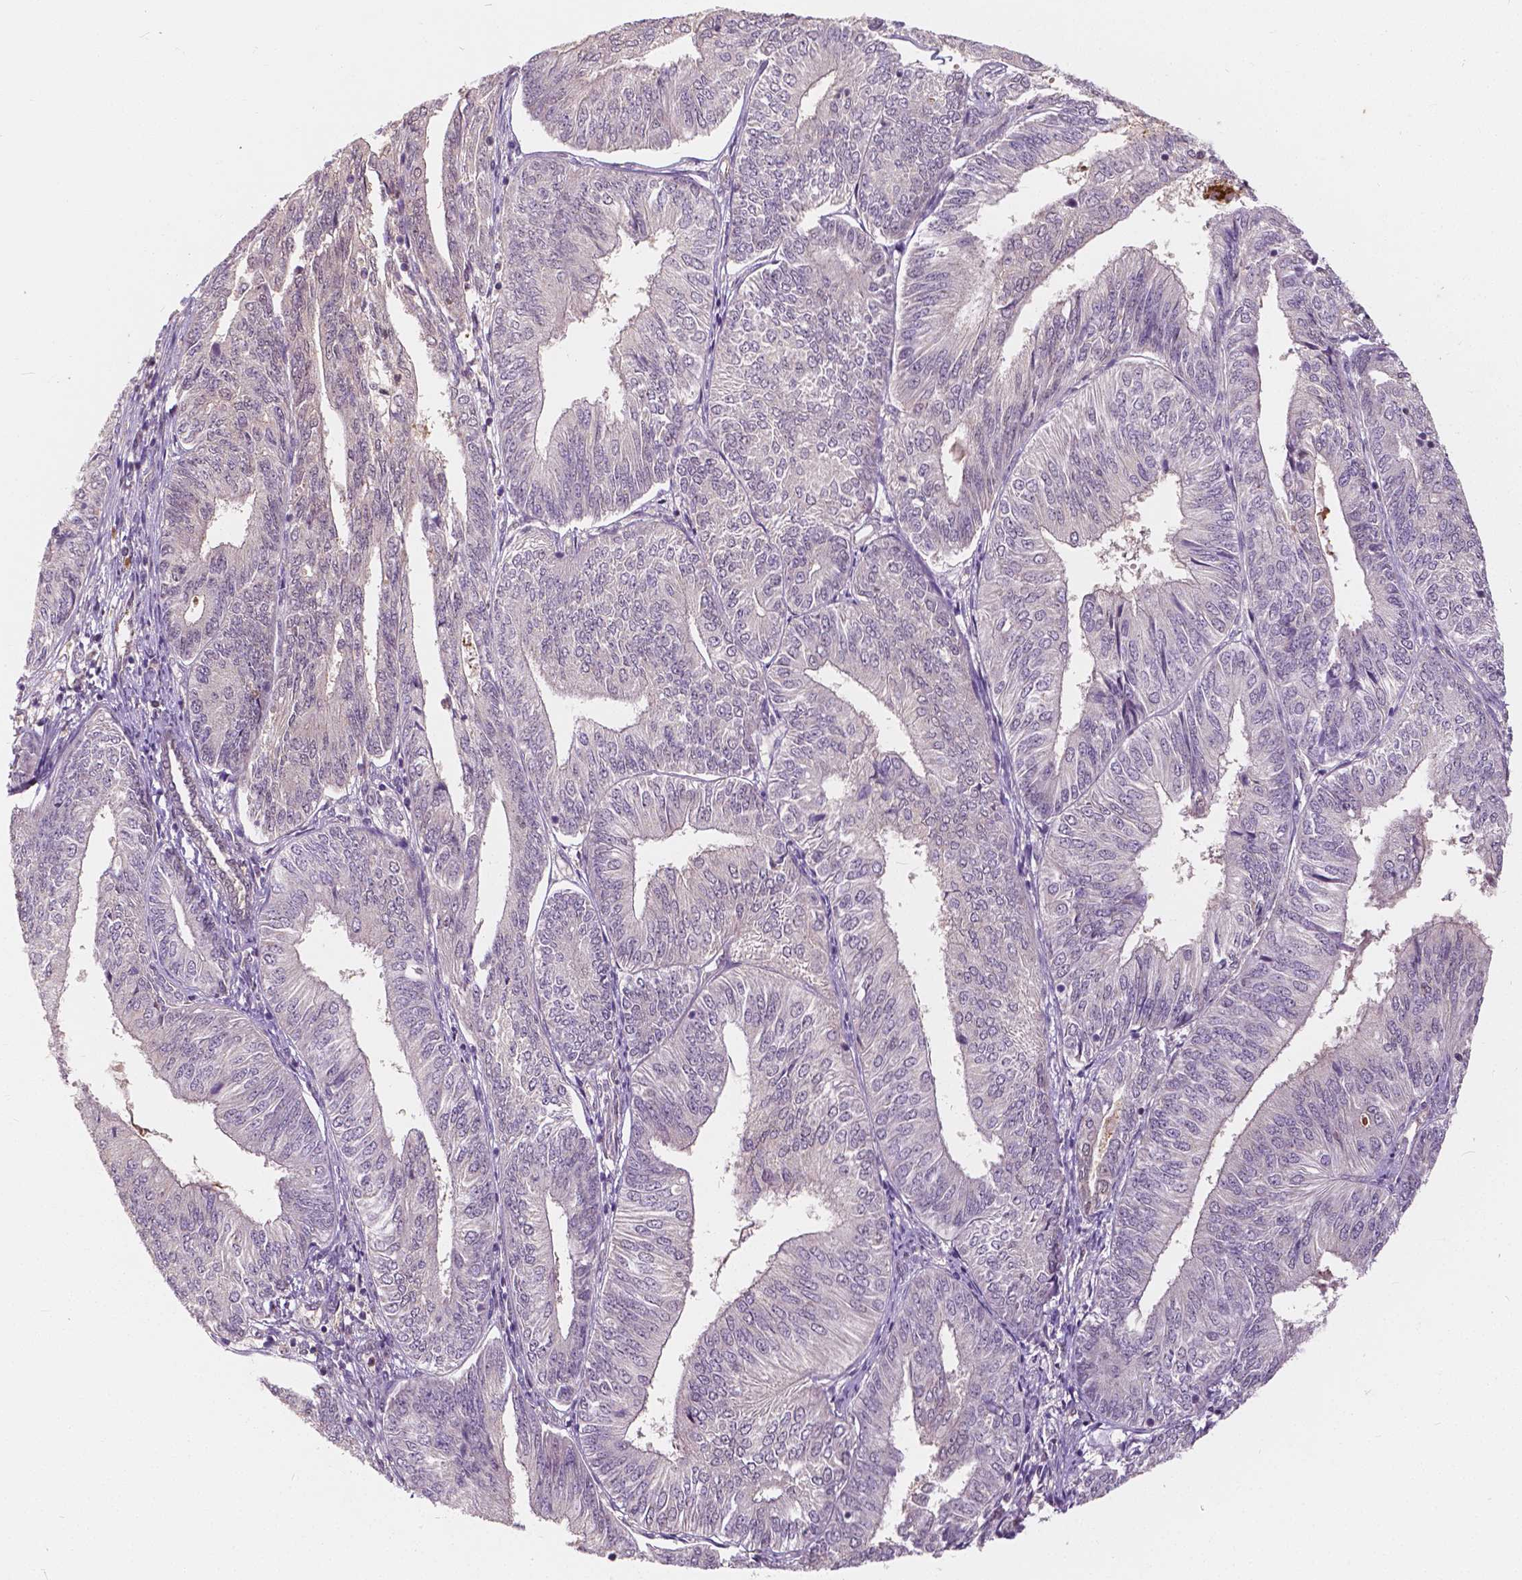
{"staining": {"intensity": "negative", "quantity": "none", "location": "none"}, "tissue": "endometrial cancer", "cell_type": "Tumor cells", "image_type": "cancer", "snomed": [{"axis": "morphology", "description": "Adenocarcinoma, NOS"}, {"axis": "topography", "description": "Endometrium"}], "caption": "The histopathology image reveals no staining of tumor cells in endometrial cancer (adenocarcinoma).", "gene": "NAPRT", "patient": {"sex": "female", "age": 58}}